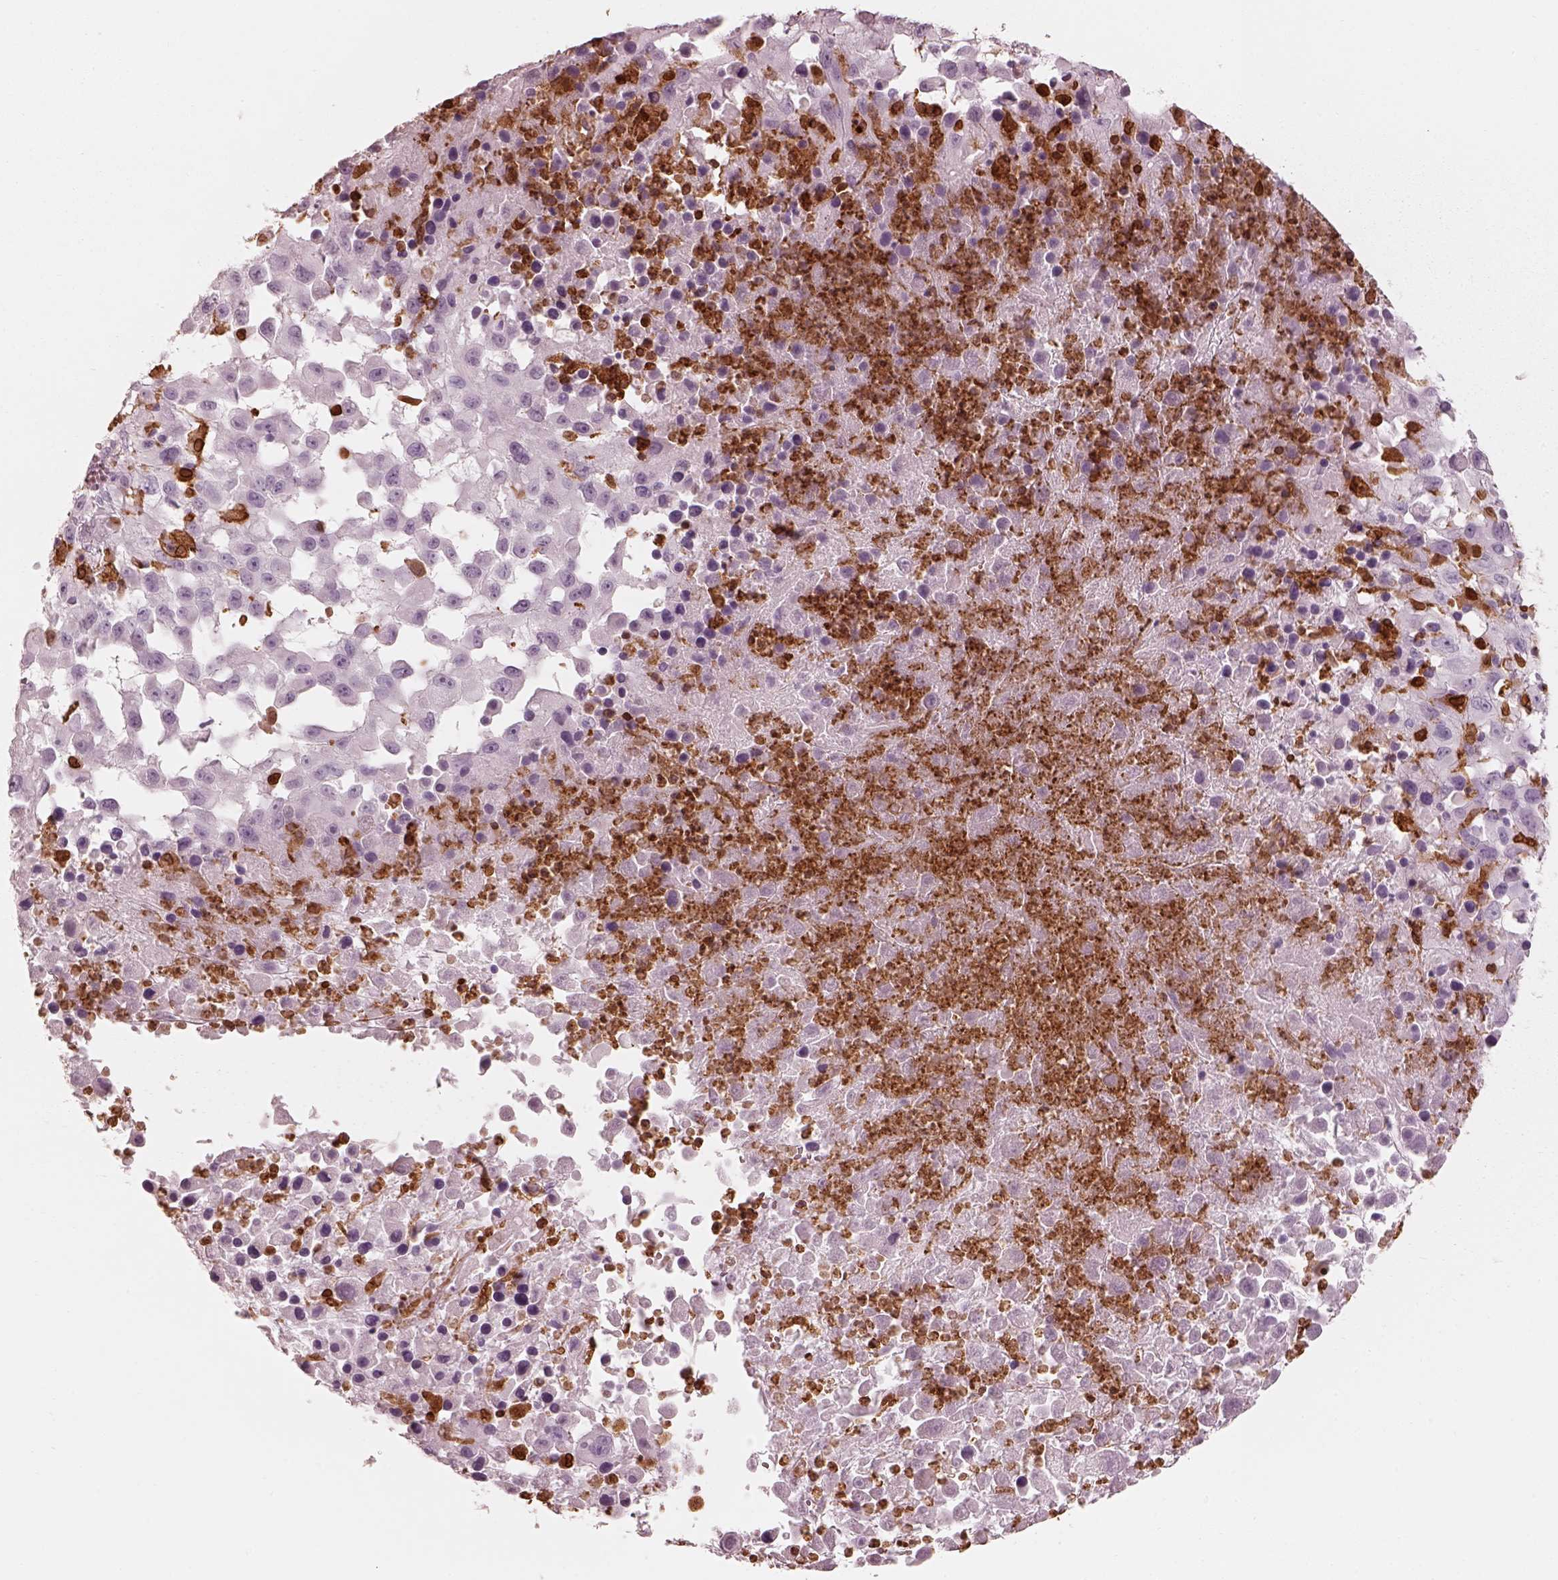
{"staining": {"intensity": "negative", "quantity": "none", "location": "none"}, "tissue": "melanoma", "cell_type": "Tumor cells", "image_type": "cancer", "snomed": [{"axis": "morphology", "description": "Malignant melanoma, Metastatic site"}, {"axis": "topography", "description": "Soft tissue"}], "caption": "Immunohistochemistry of human malignant melanoma (metastatic site) reveals no staining in tumor cells.", "gene": "ALOX5", "patient": {"sex": "male", "age": 50}}